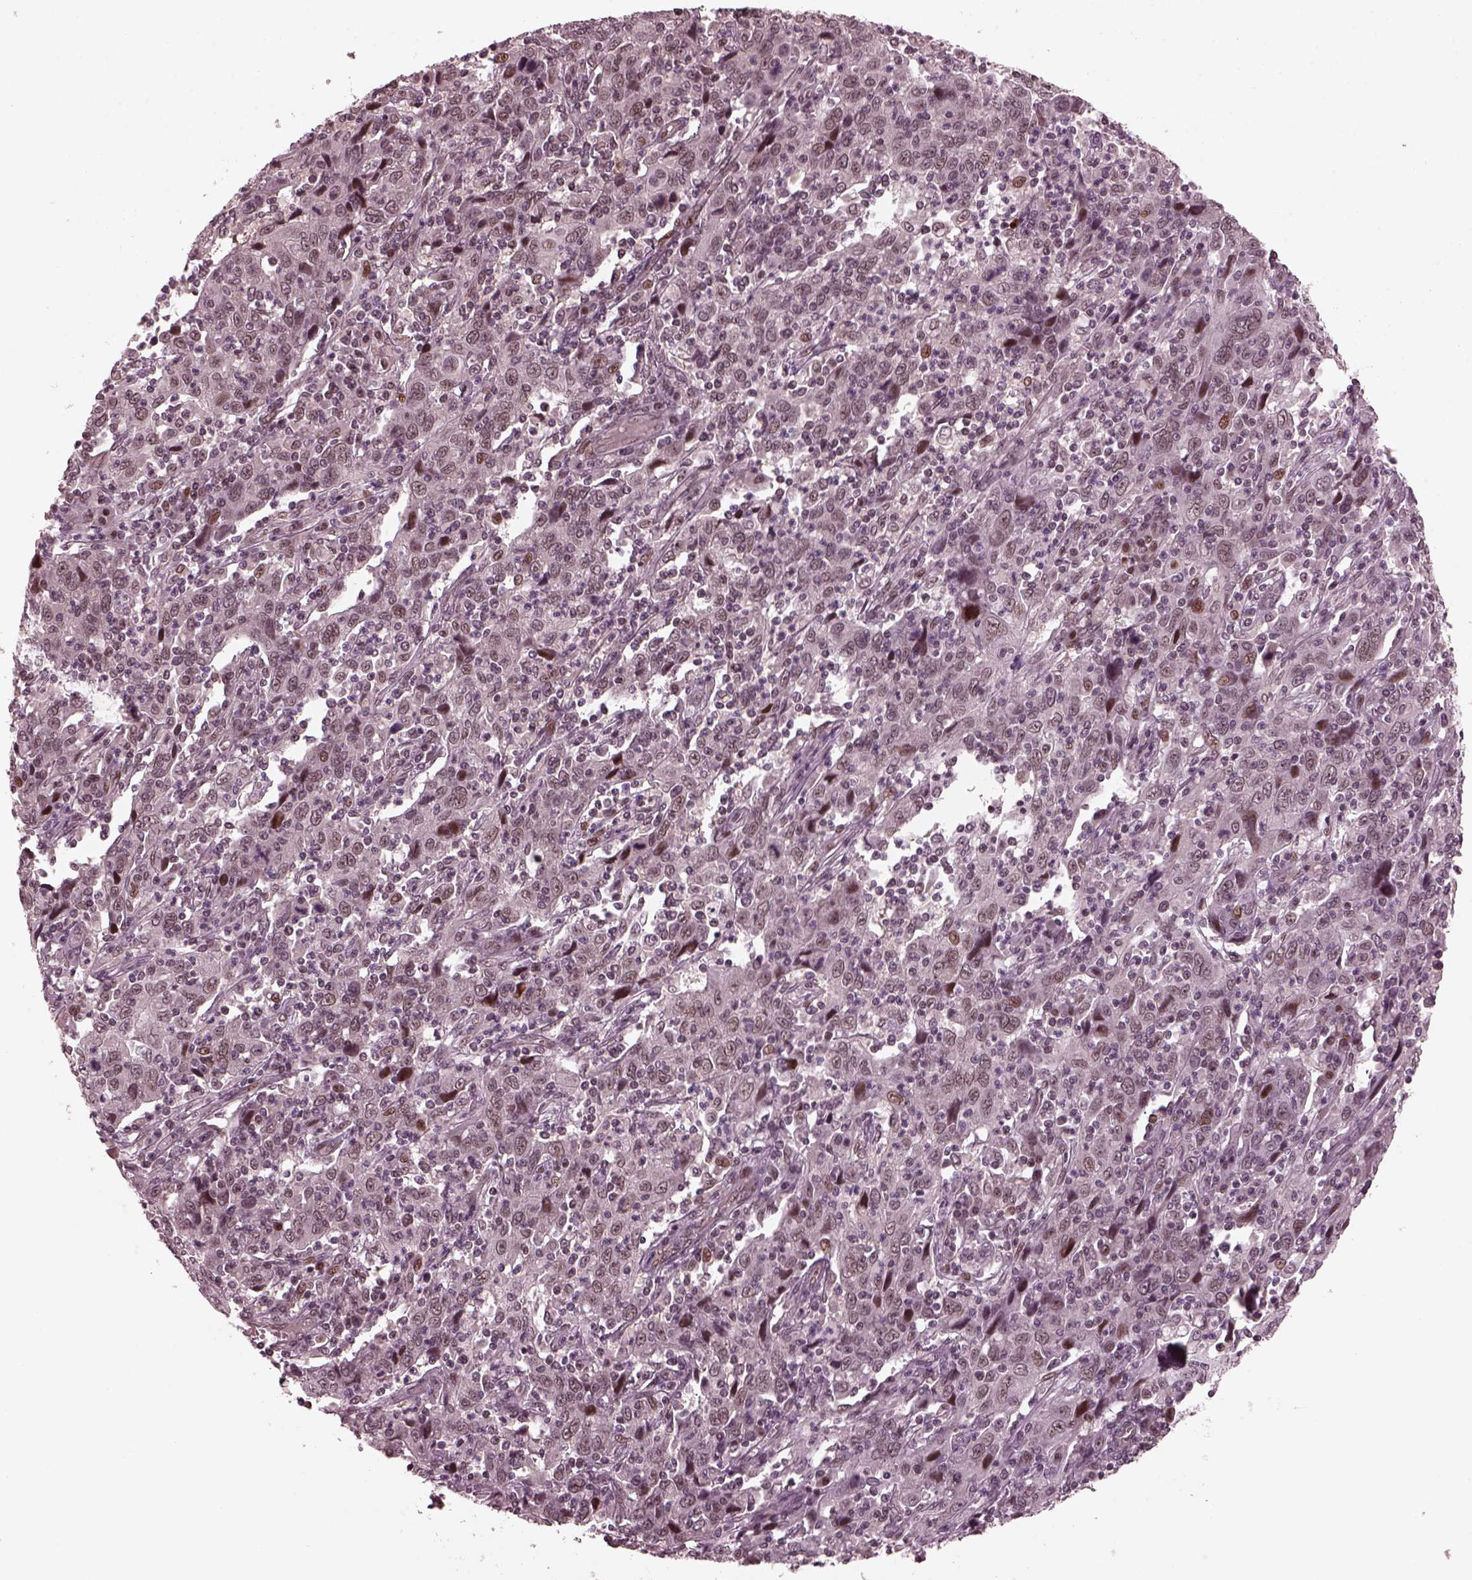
{"staining": {"intensity": "moderate", "quantity": "<25%", "location": "nuclear"}, "tissue": "cervical cancer", "cell_type": "Tumor cells", "image_type": "cancer", "snomed": [{"axis": "morphology", "description": "Squamous cell carcinoma, NOS"}, {"axis": "topography", "description": "Cervix"}], "caption": "Immunohistochemistry (IHC) (DAB) staining of squamous cell carcinoma (cervical) reveals moderate nuclear protein positivity in about <25% of tumor cells.", "gene": "TRIB3", "patient": {"sex": "female", "age": 46}}